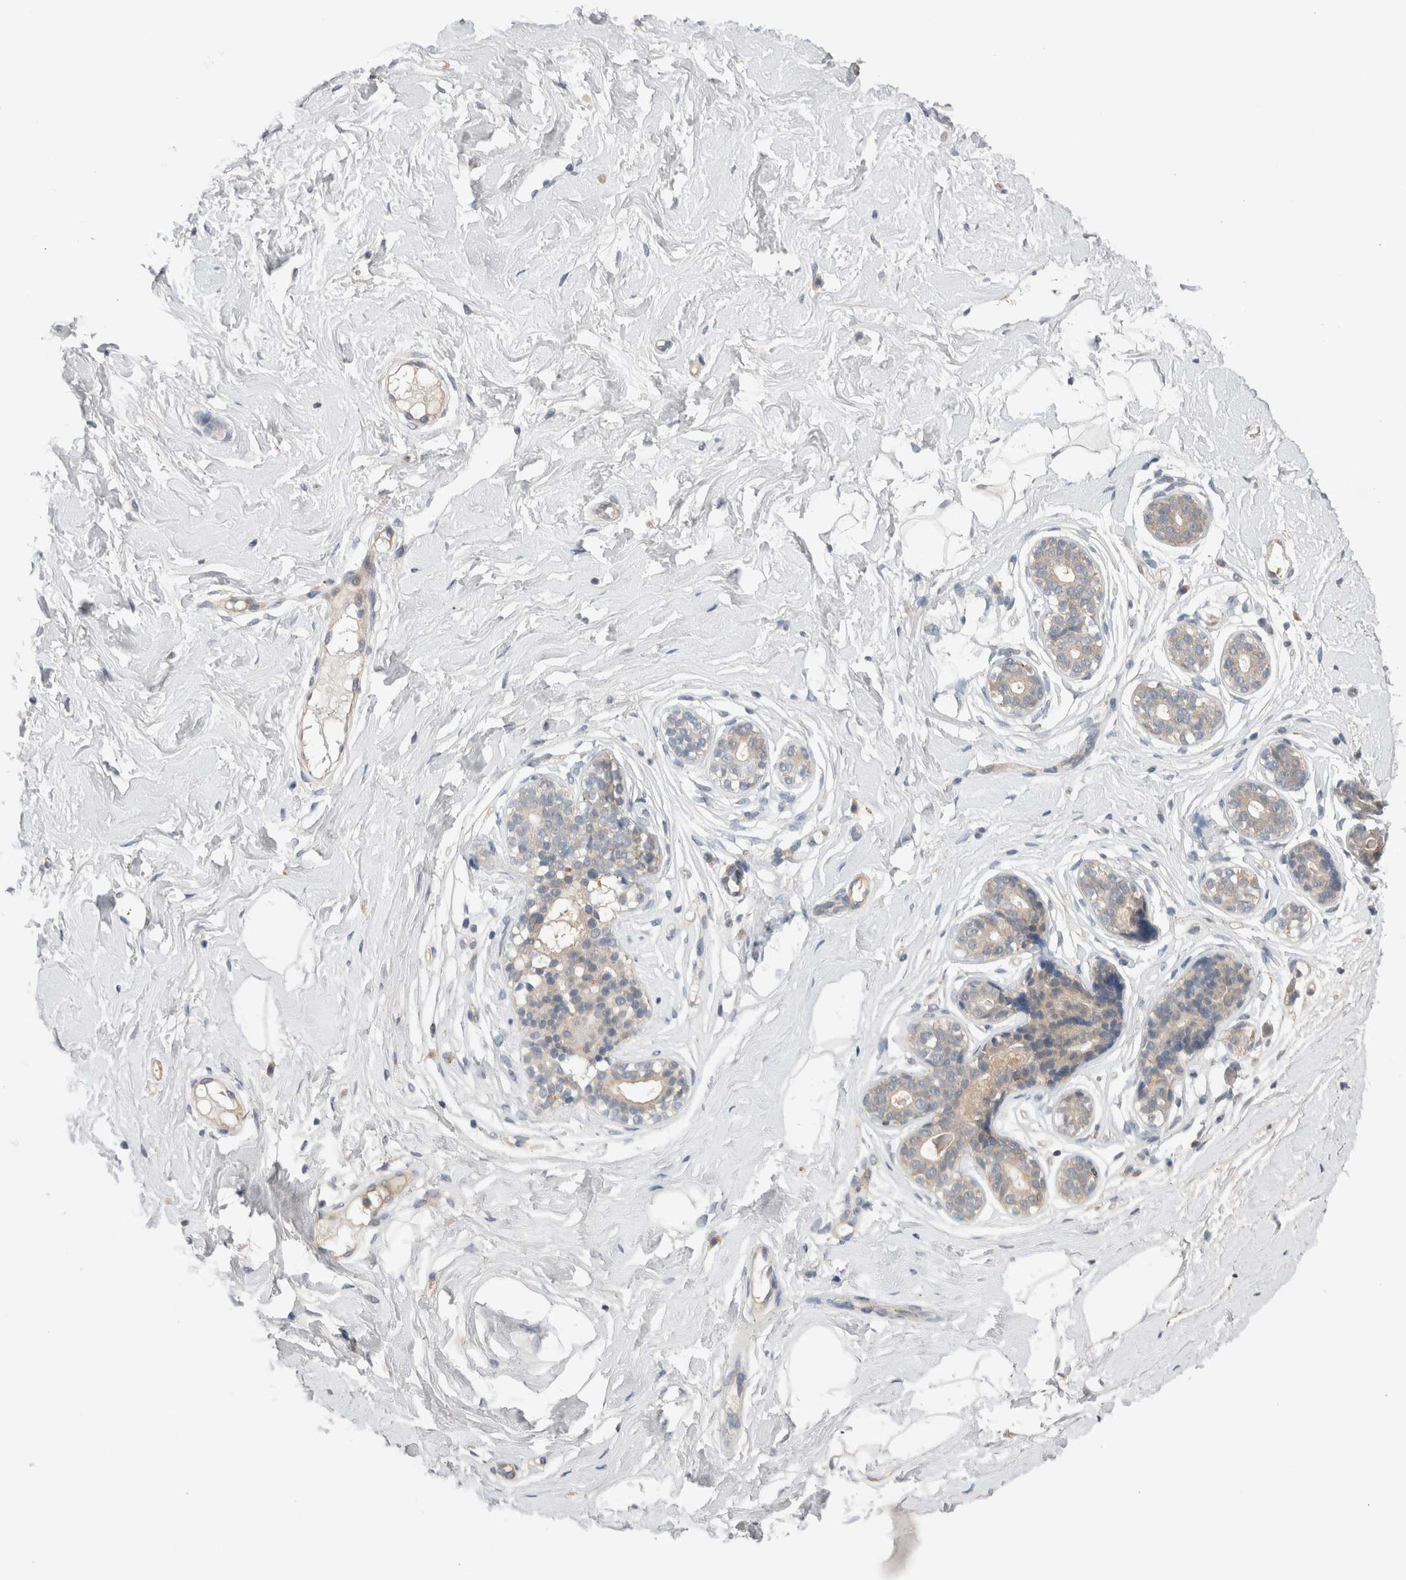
{"staining": {"intensity": "negative", "quantity": "none", "location": "none"}, "tissue": "breast", "cell_type": "Adipocytes", "image_type": "normal", "snomed": [{"axis": "morphology", "description": "Normal tissue, NOS"}, {"axis": "topography", "description": "Breast"}], "caption": "Human breast stained for a protein using immunohistochemistry (IHC) displays no positivity in adipocytes.", "gene": "SGK1", "patient": {"sex": "female", "age": 23}}